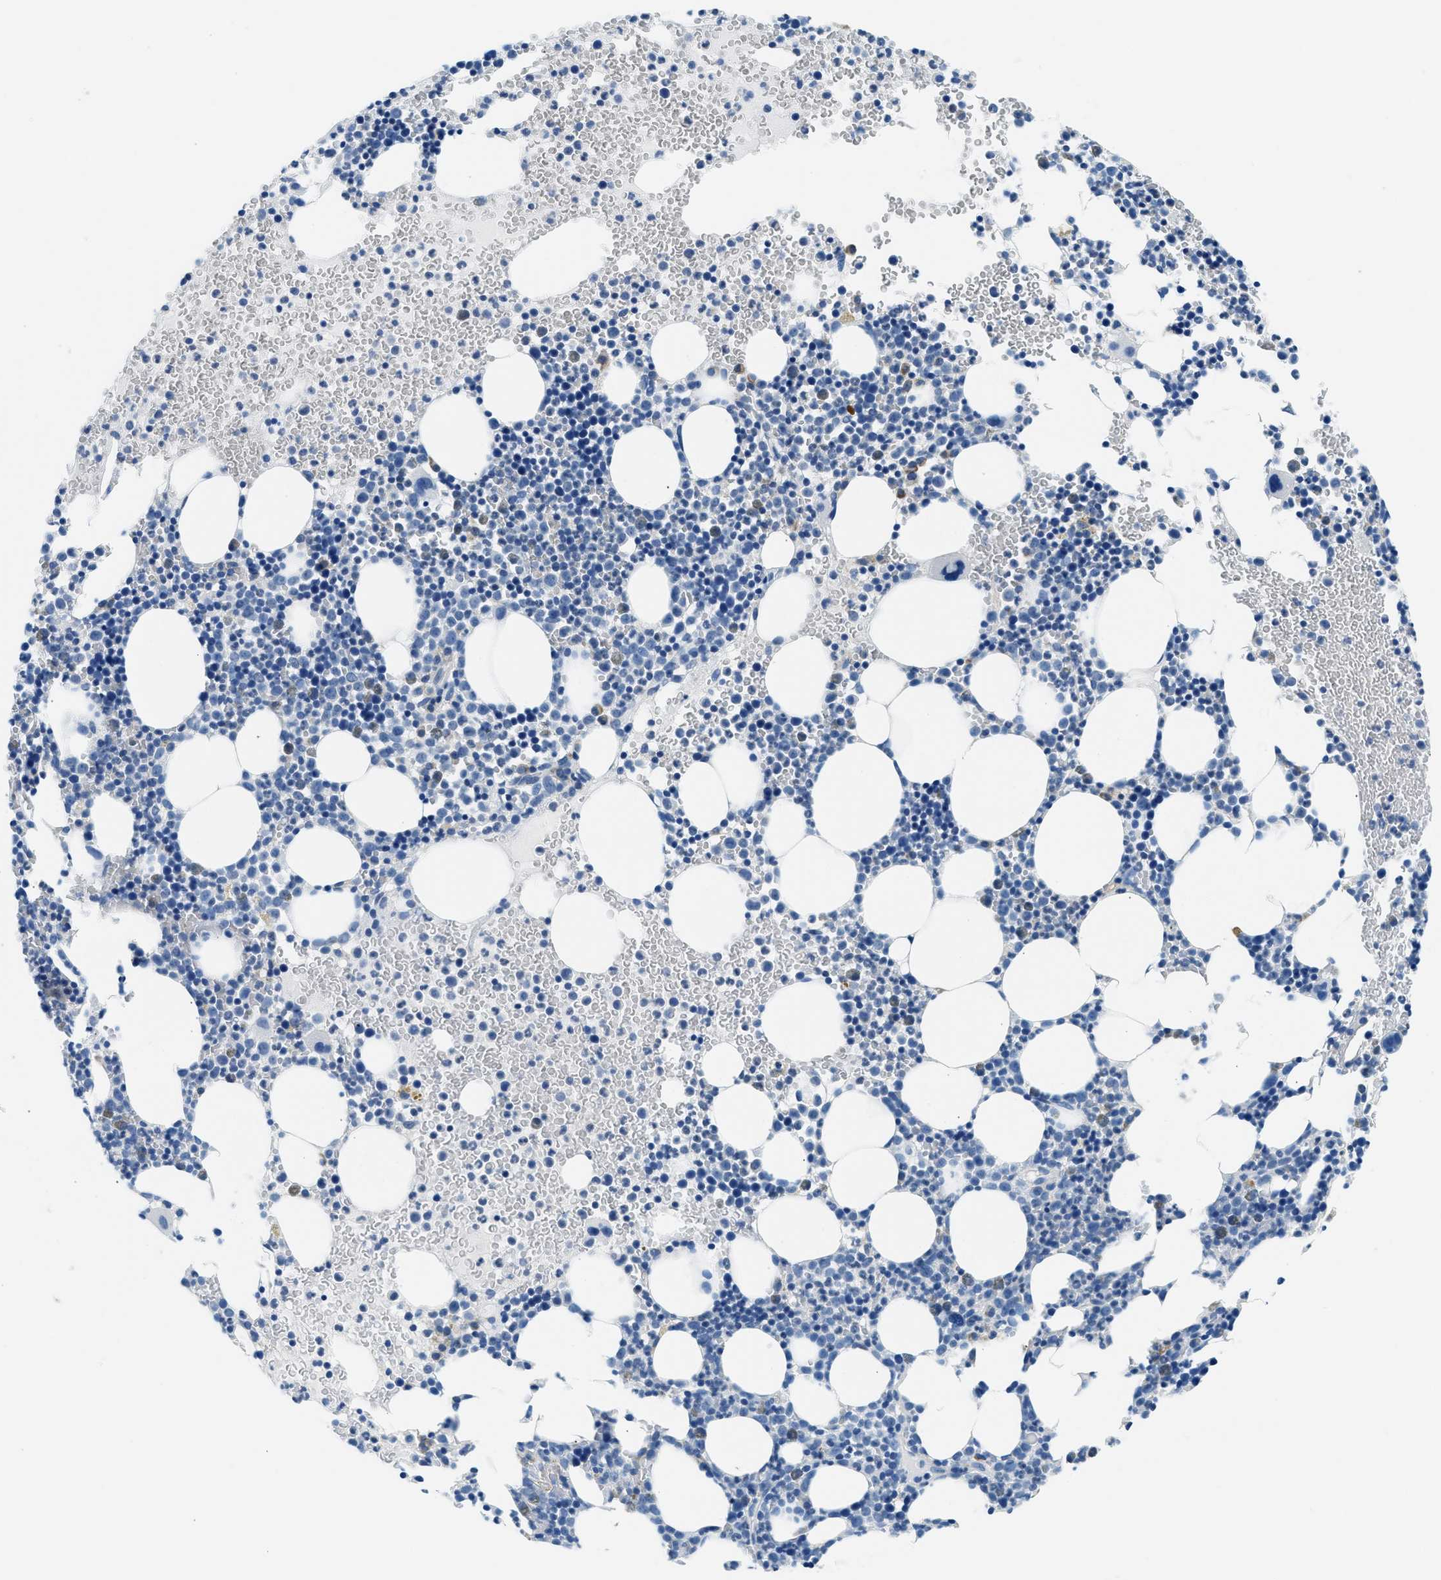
{"staining": {"intensity": "negative", "quantity": "none", "location": "none"}, "tissue": "bone marrow", "cell_type": "Hematopoietic cells", "image_type": "normal", "snomed": [{"axis": "morphology", "description": "Normal tissue, NOS"}, {"axis": "morphology", "description": "Inflammation, NOS"}, {"axis": "topography", "description": "Bone marrow"}], "caption": "Immunohistochemistry (IHC) image of normal bone marrow: bone marrow stained with DAB exhibits no significant protein staining in hematopoietic cells.", "gene": "CLDN18", "patient": {"sex": "female", "age": 67}}